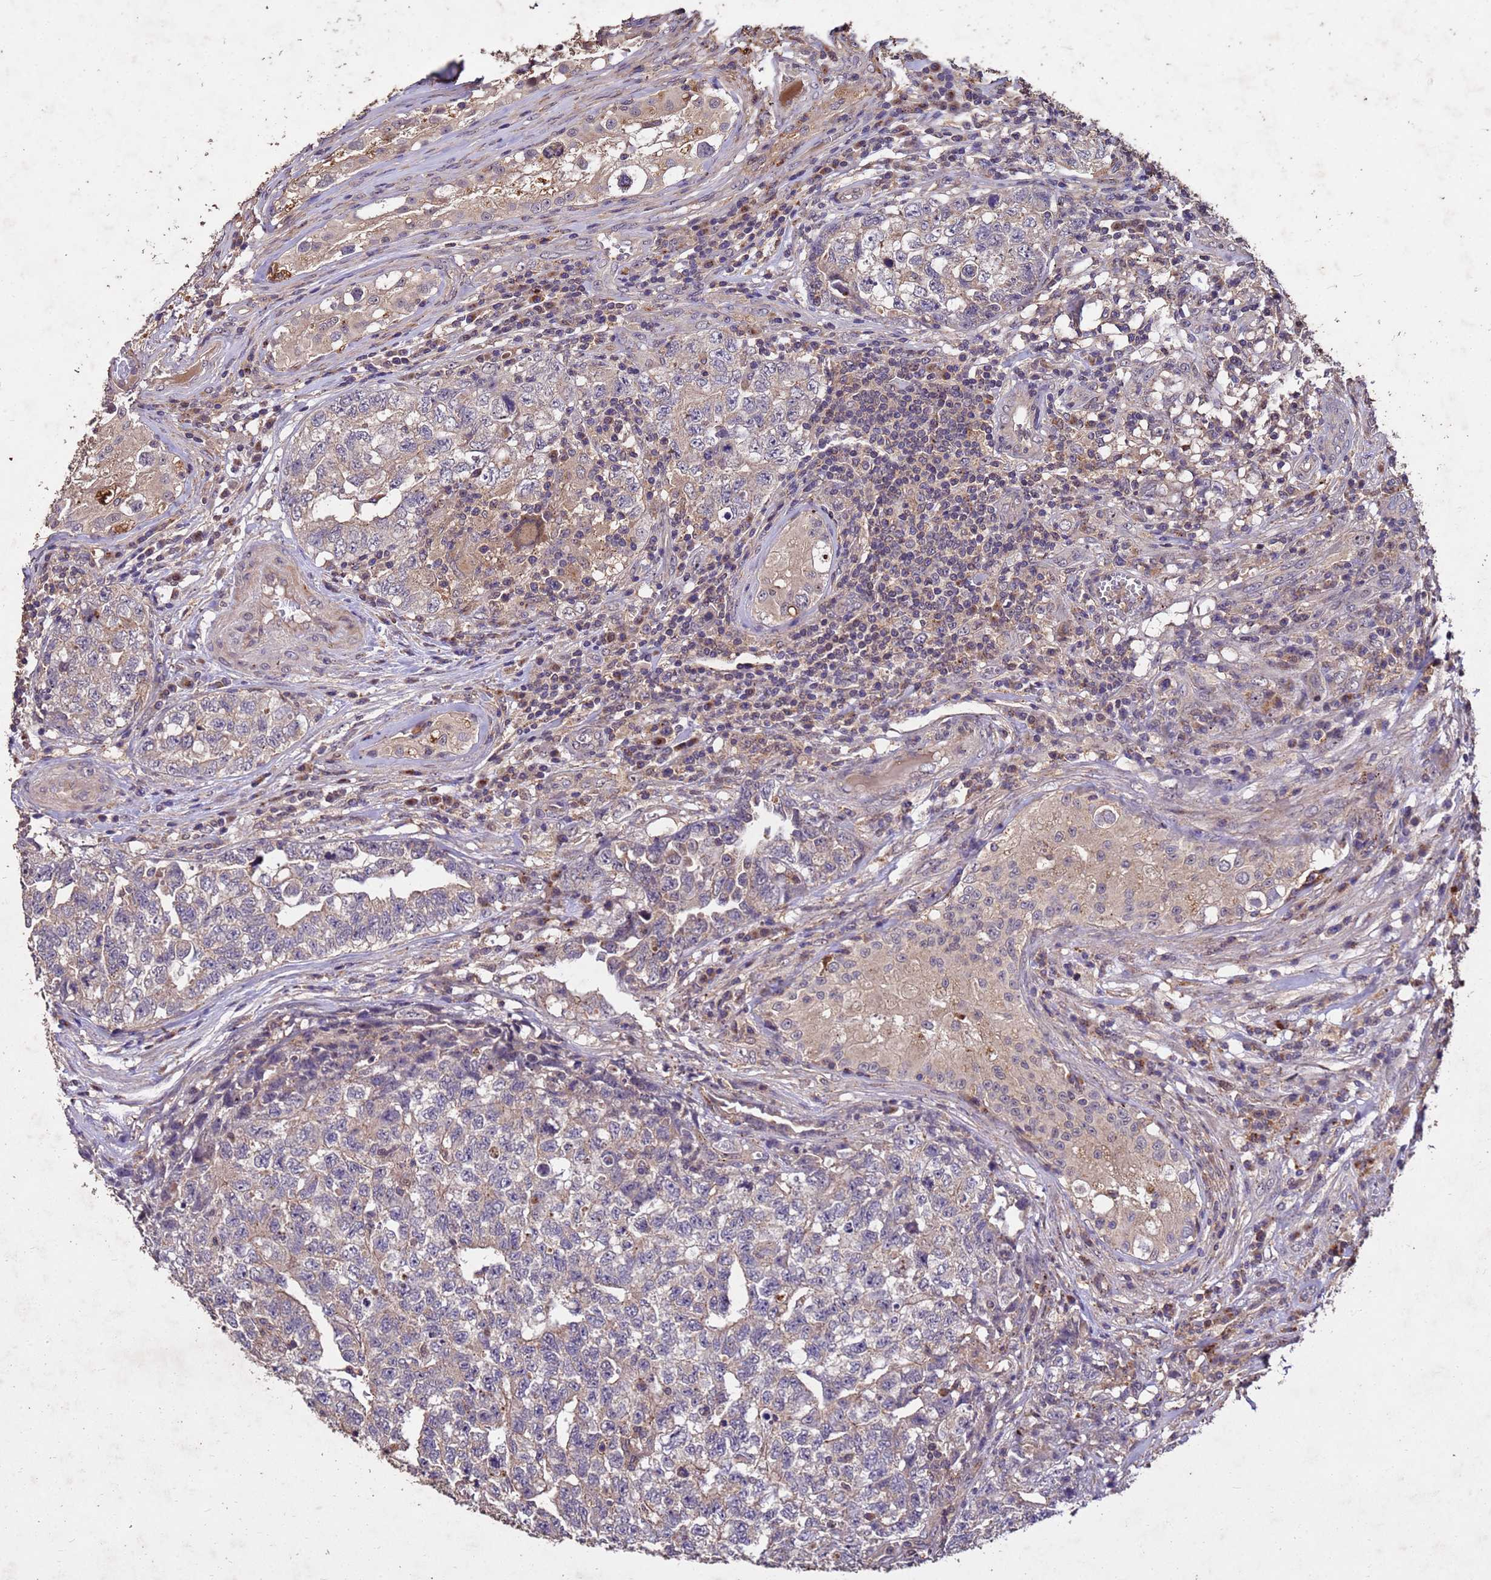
{"staining": {"intensity": "weak", "quantity": "<25%", "location": "cytoplasmic/membranous"}, "tissue": "testis cancer", "cell_type": "Tumor cells", "image_type": "cancer", "snomed": [{"axis": "morphology", "description": "Carcinoma, Embryonal, NOS"}, {"axis": "topography", "description": "Testis"}], "caption": "The micrograph shows no significant expression in tumor cells of embryonal carcinoma (testis).", "gene": "TOR4A", "patient": {"sex": "male", "age": 31}}